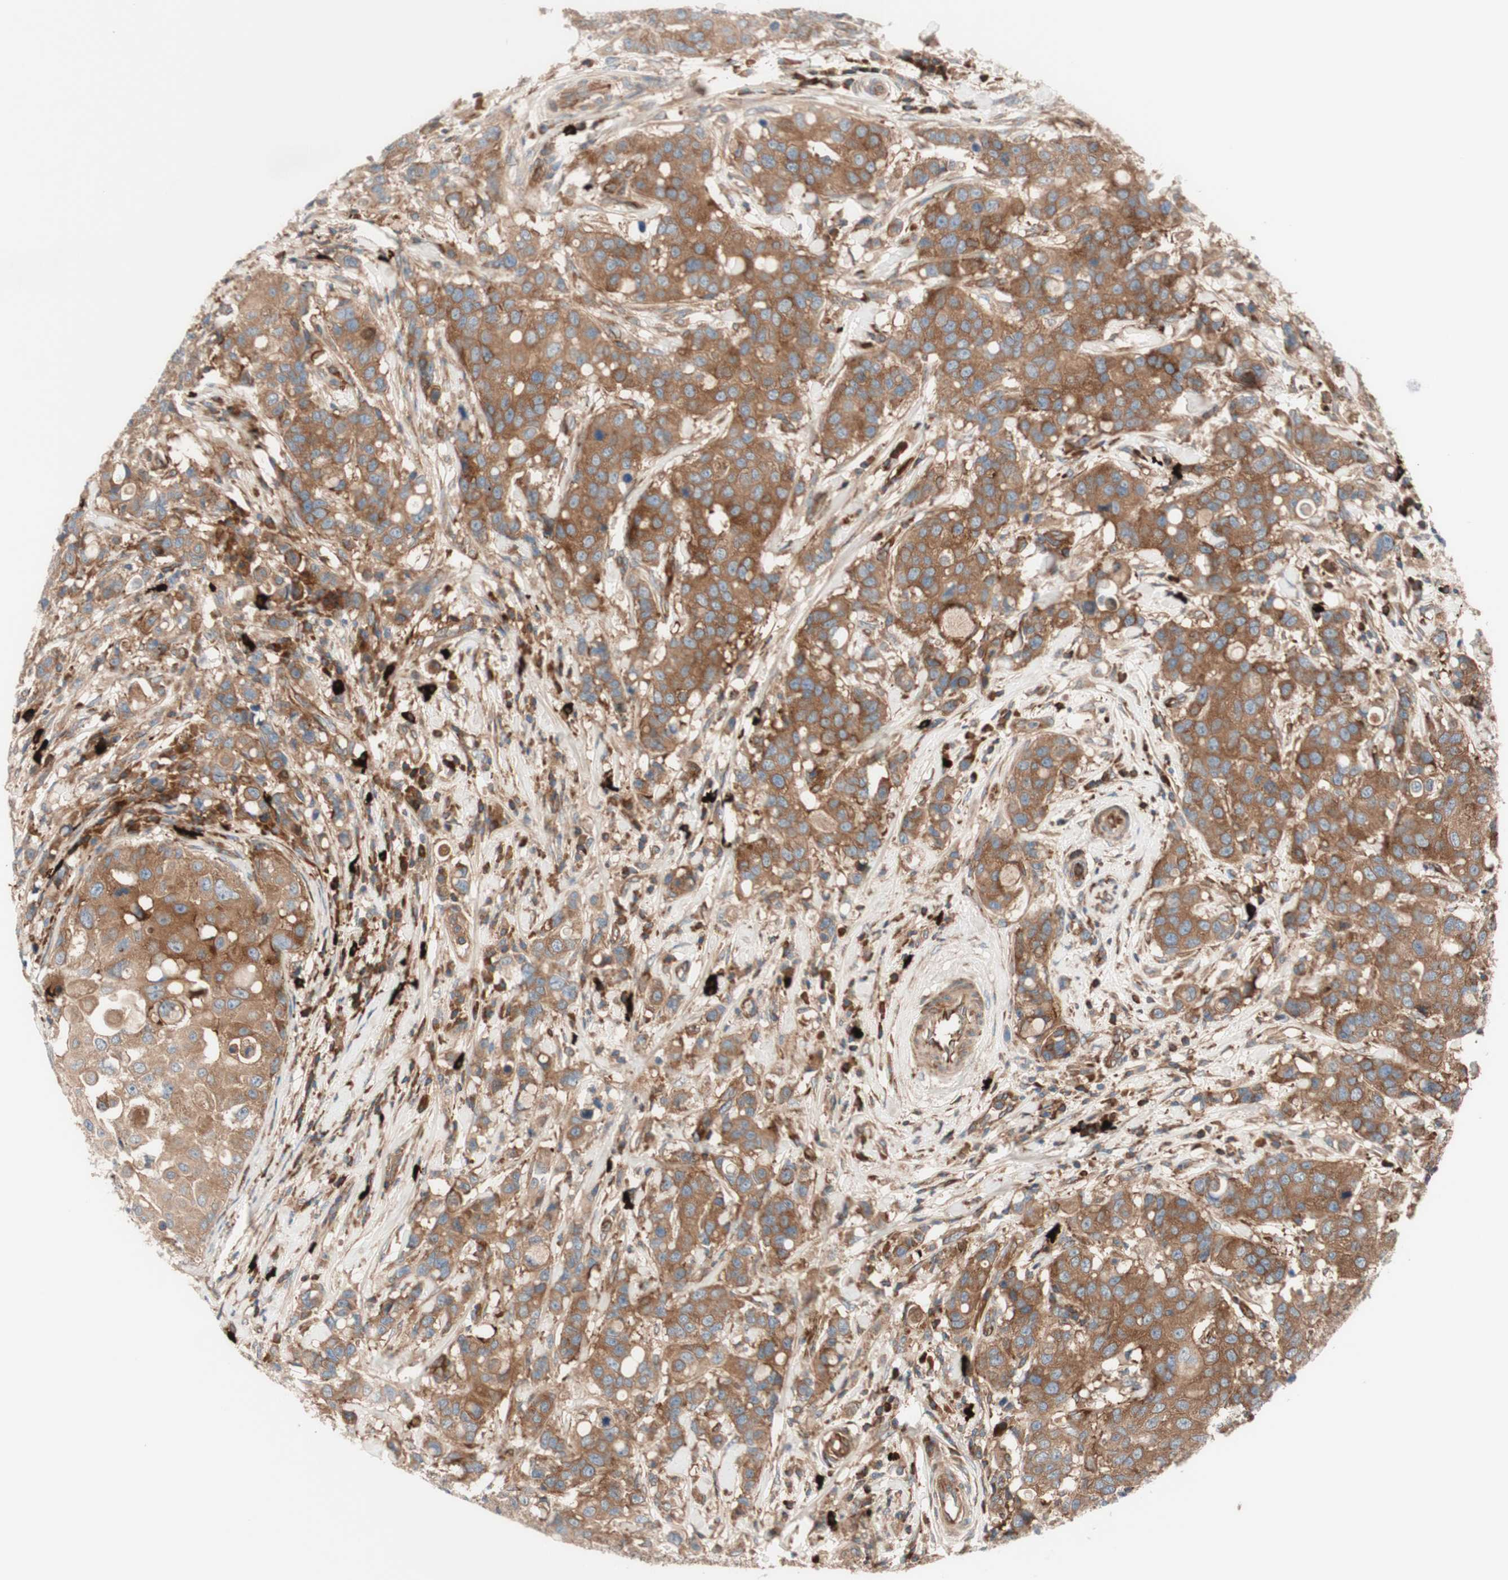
{"staining": {"intensity": "moderate", "quantity": ">75%", "location": "cytoplasmic/membranous"}, "tissue": "breast cancer", "cell_type": "Tumor cells", "image_type": "cancer", "snomed": [{"axis": "morphology", "description": "Duct carcinoma"}, {"axis": "topography", "description": "Breast"}], "caption": "IHC photomicrograph of neoplastic tissue: human breast invasive ductal carcinoma stained using immunohistochemistry (IHC) exhibits medium levels of moderate protein expression localized specifically in the cytoplasmic/membranous of tumor cells, appearing as a cytoplasmic/membranous brown color.", "gene": "CCN4", "patient": {"sex": "female", "age": 27}}